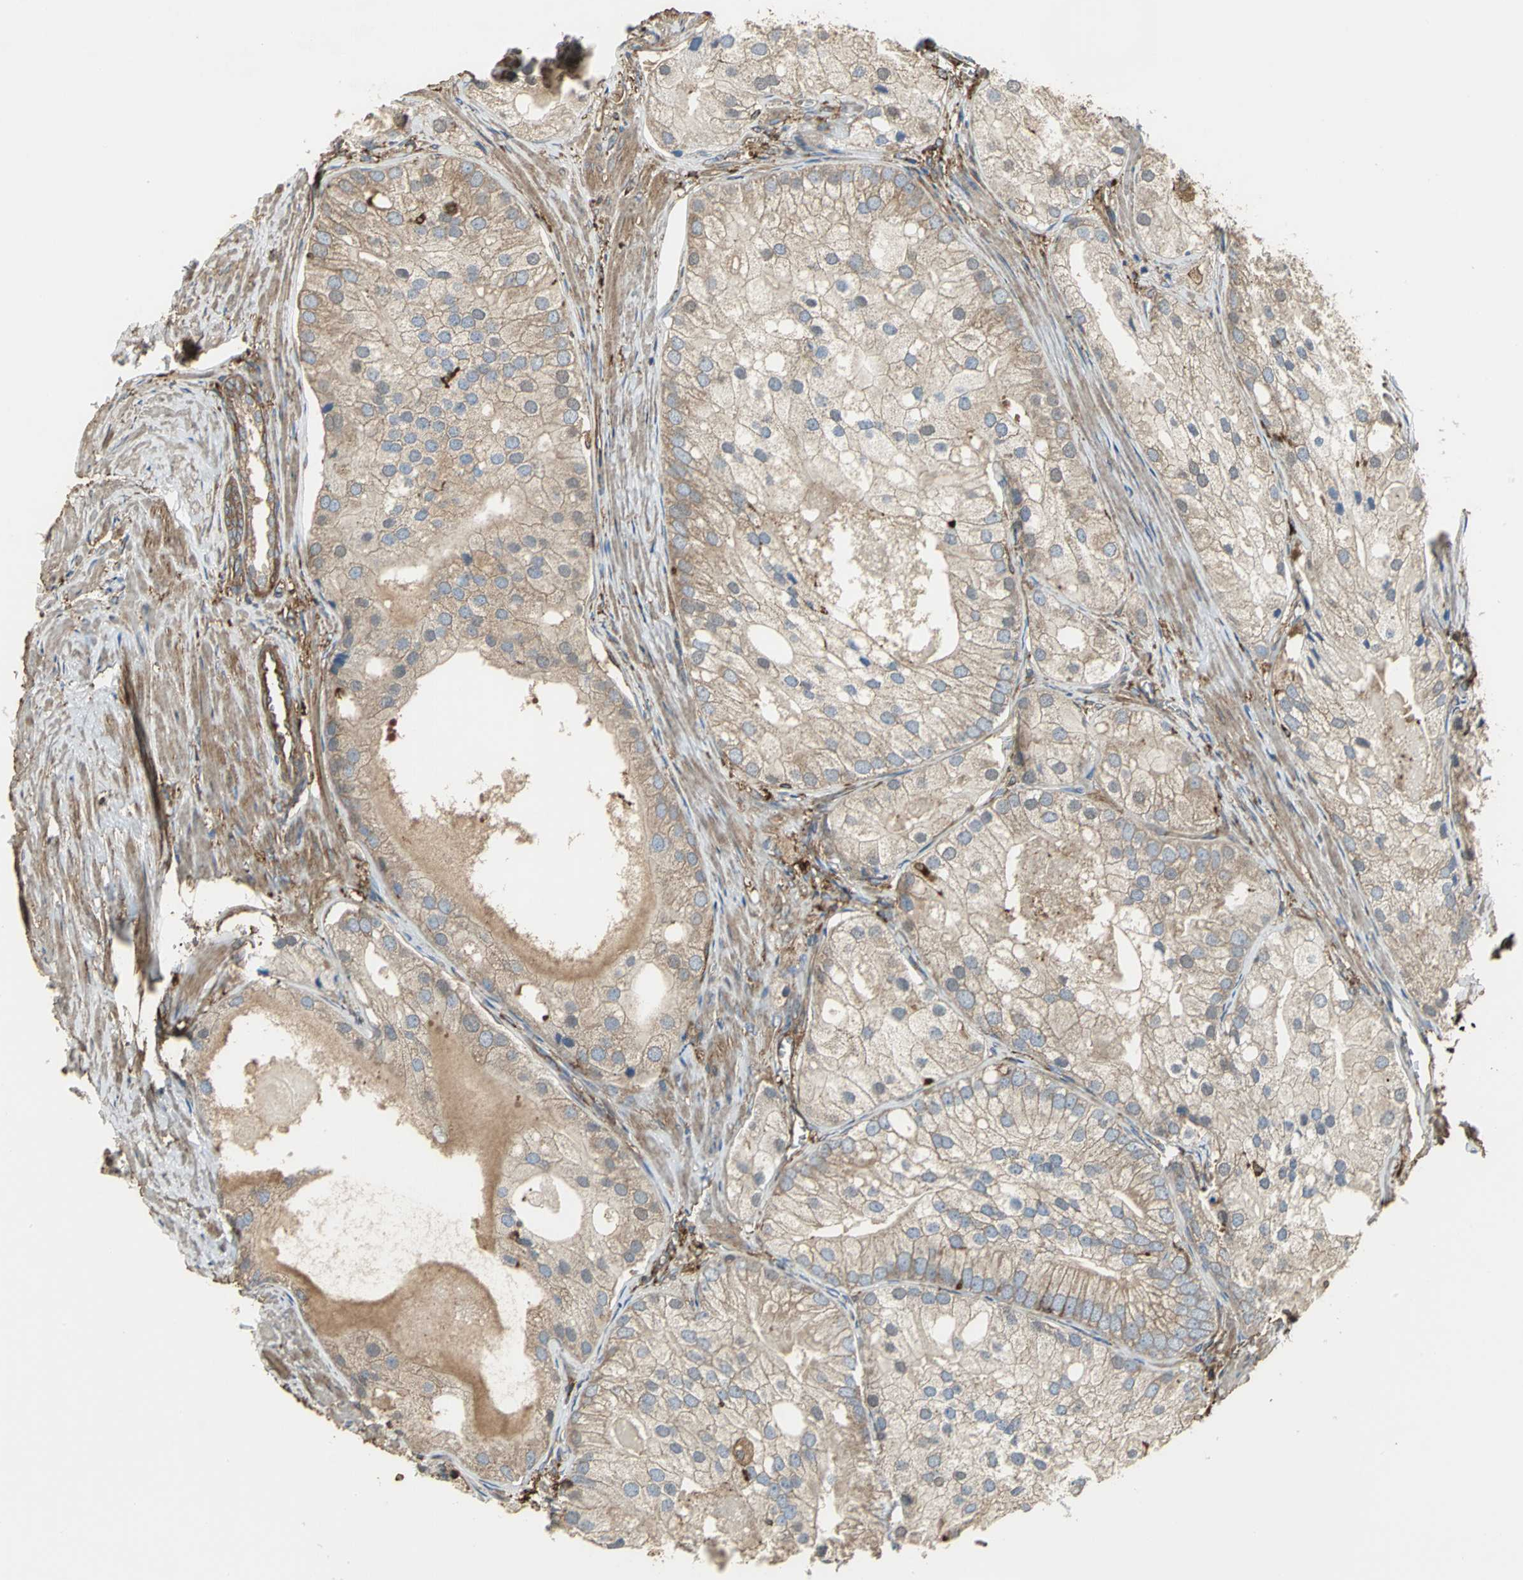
{"staining": {"intensity": "weak", "quantity": ">75%", "location": "cytoplasmic/membranous"}, "tissue": "prostate cancer", "cell_type": "Tumor cells", "image_type": "cancer", "snomed": [{"axis": "morphology", "description": "Adenocarcinoma, Low grade"}, {"axis": "topography", "description": "Prostate"}], "caption": "DAB (3,3'-diaminobenzidine) immunohistochemical staining of prostate cancer reveals weak cytoplasmic/membranous protein positivity in approximately >75% of tumor cells. Ihc stains the protein of interest in brown and the nuclei are stained blue.", "gene": "TLN1", "patient": {"sex": "male", "age": 69}}